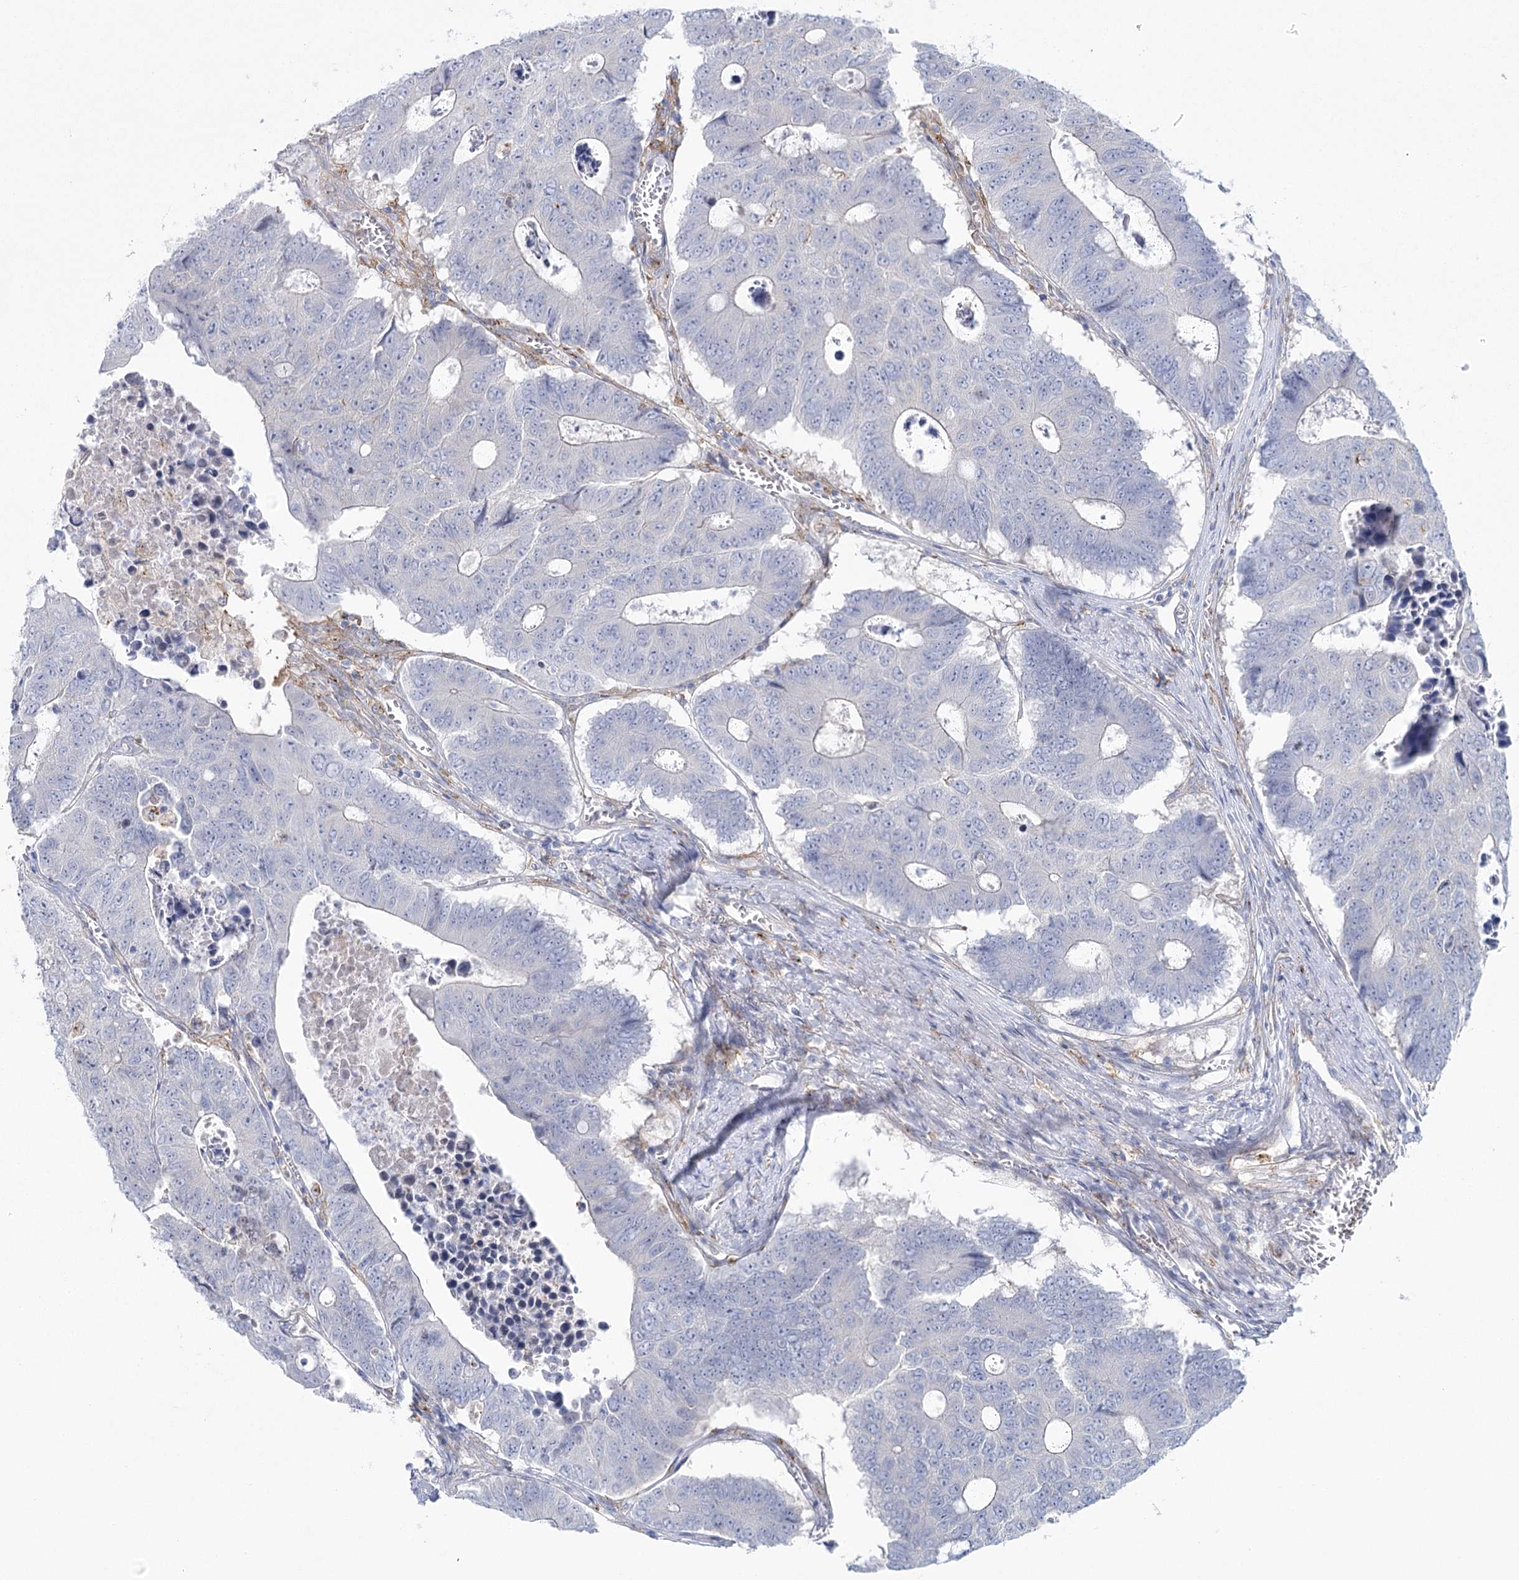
{"staining": {"intensity": "negative", "quantity": "none", "location": "none"}, "tissue": "colorectal cancer", "cell_type": "Tumor cells", "image_type": "cancer", "snomed": [{"axis": "morphology", "description": "Adenocarcinoma, NOS"}, {"axis": "topography", "description": "Colon"}], "caption": "Tumor cells are negative for brown protein staining in colorectal cancer. (Immunohistochemistry, brightfield microscopy, high magnification).", "gene": "CCDC88A", "patient": {"sex": "male", "age": 87}}